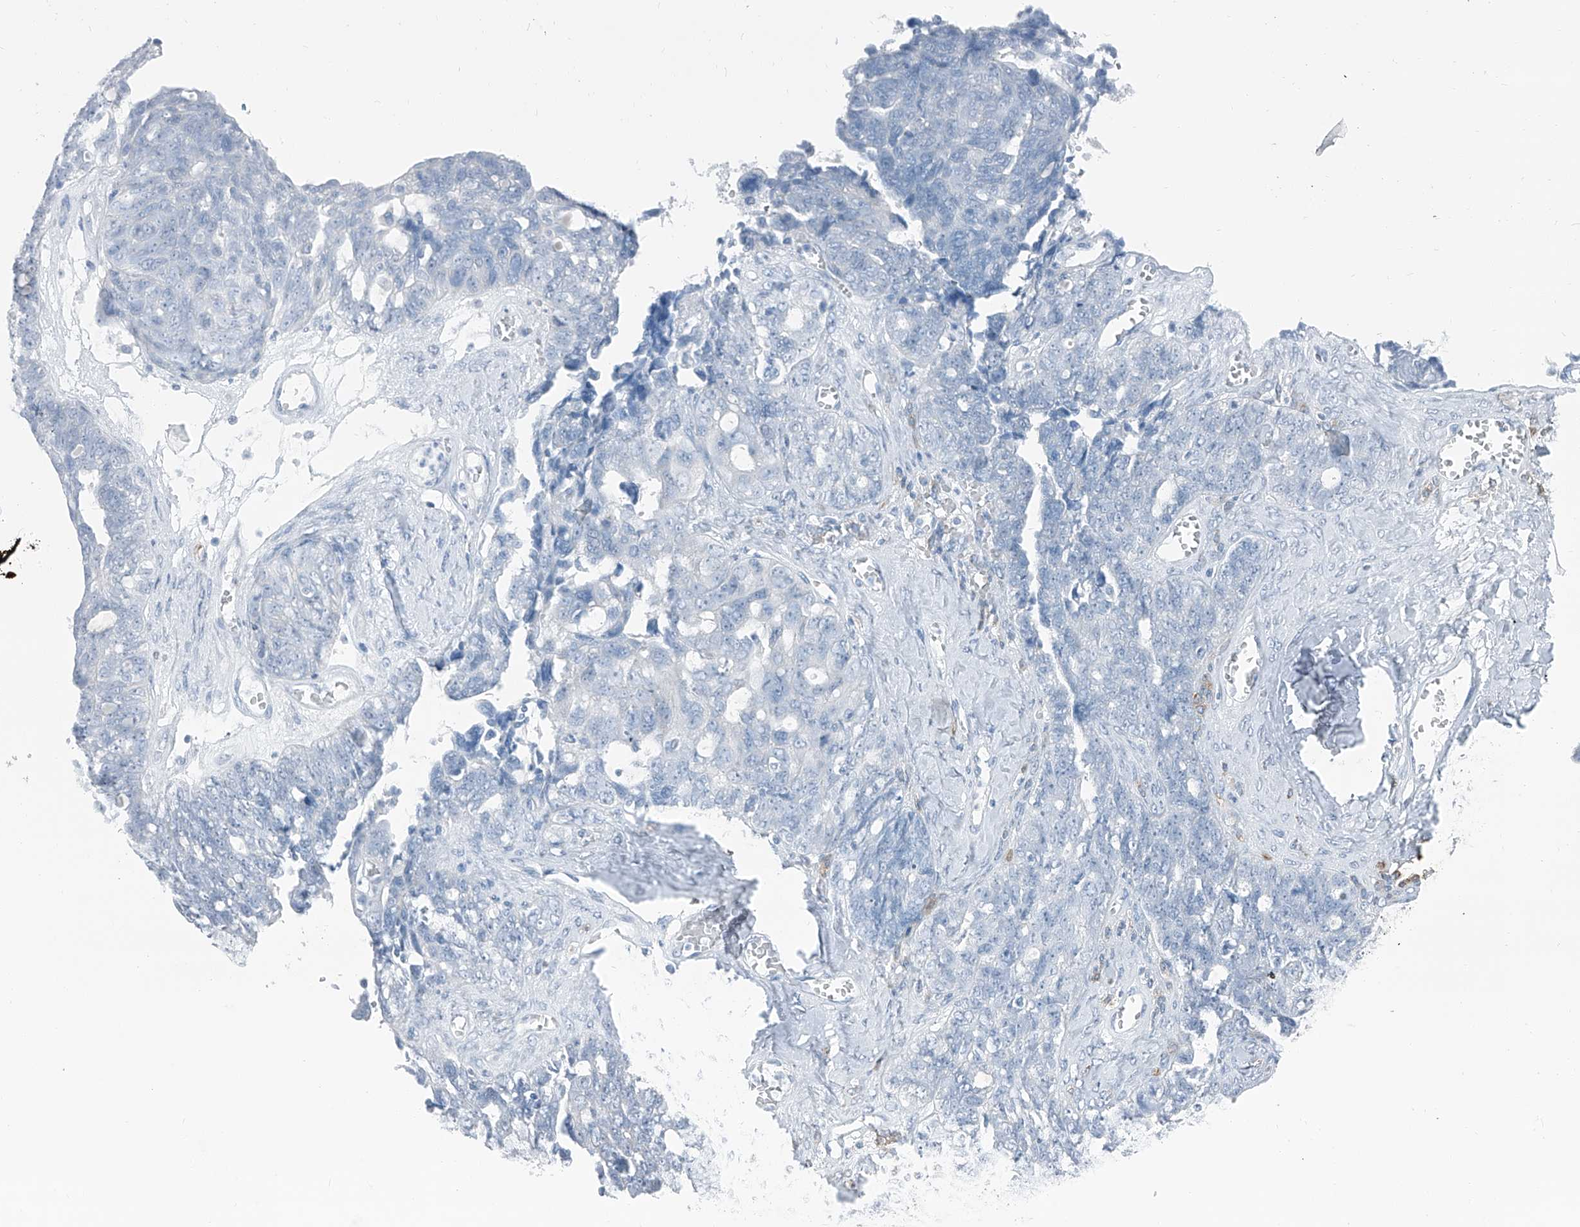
{"staining": {"intensity": "negative", "quantity": "none", "location": "none"}, "tissue": "ovarian cancer", "cell_type": "Tumor cells", "image_type": "cancer", "snomed": [{"axis": "morphology", "description": "Cystadenocarcinoma, serous, NOS"}, {"axis": "topography", "description": "Ovary"}], "caption": "Image shows no protein positivity in tumor cells of ovarian cancer tissue.", "gene": "RGN", "patient": {"sex": "female", "age": 79}}